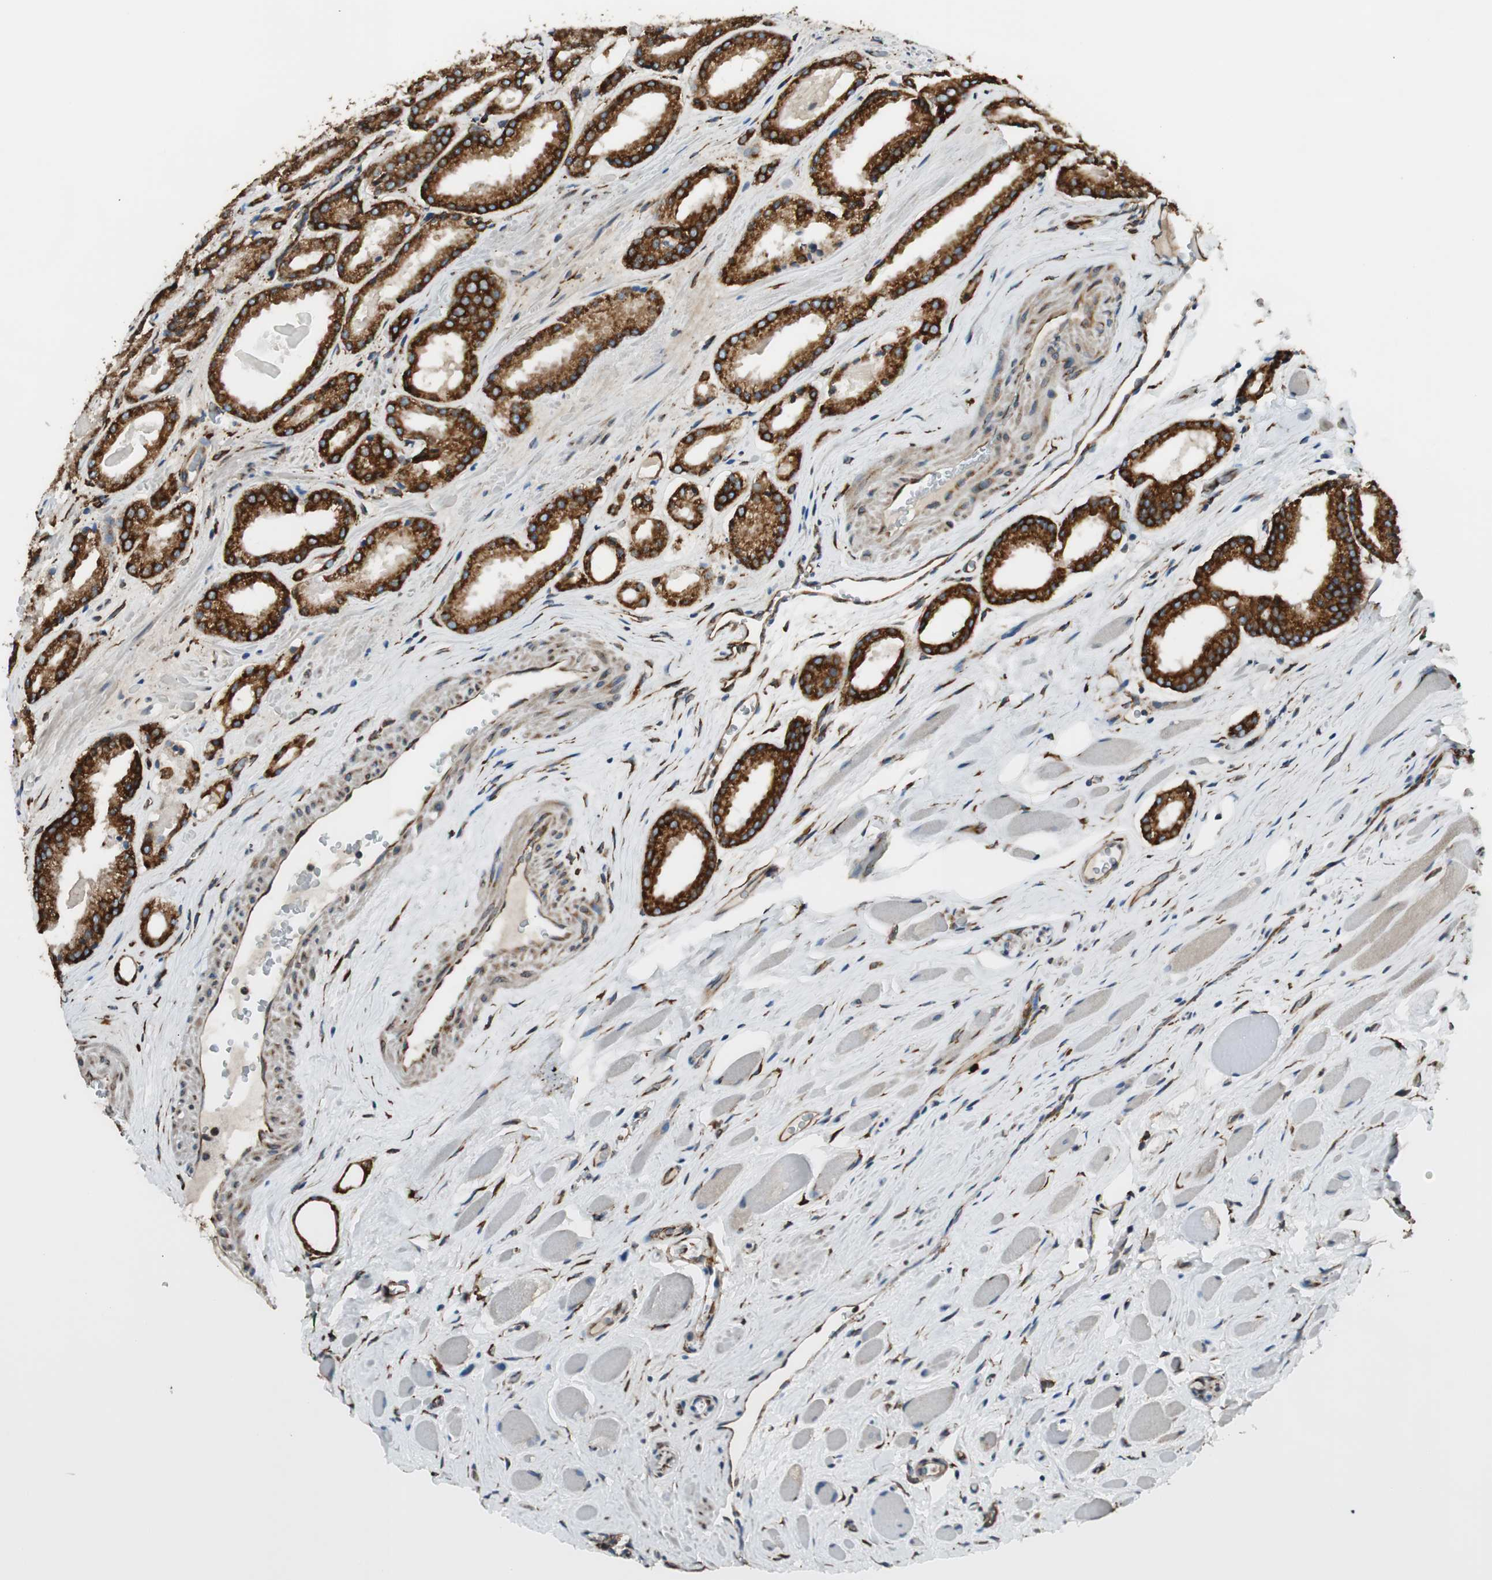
{"staining": {"intensity": "strong", "quantity": ">75%", "location": "cytoplasmic/membranous"}, "tissue": "prostate cancer", "cell_type": "Tumor cells", "image_type": "cancer", "snomed": [{"axis": "morphology", "description": "Adenocarcinoma, Low grade"}, {"axis": "topography", "description": "Prostate"}], "caption": "Immunohistochemical staining of prostate cancer reveals high levels of strong cytoplasmic/membranous staining in about >75% of tumor cells. (IHC, brightfield microscopy, high magnification).", "gene": "RRBP1", "patient": {"sex": "male", "age": 59}}